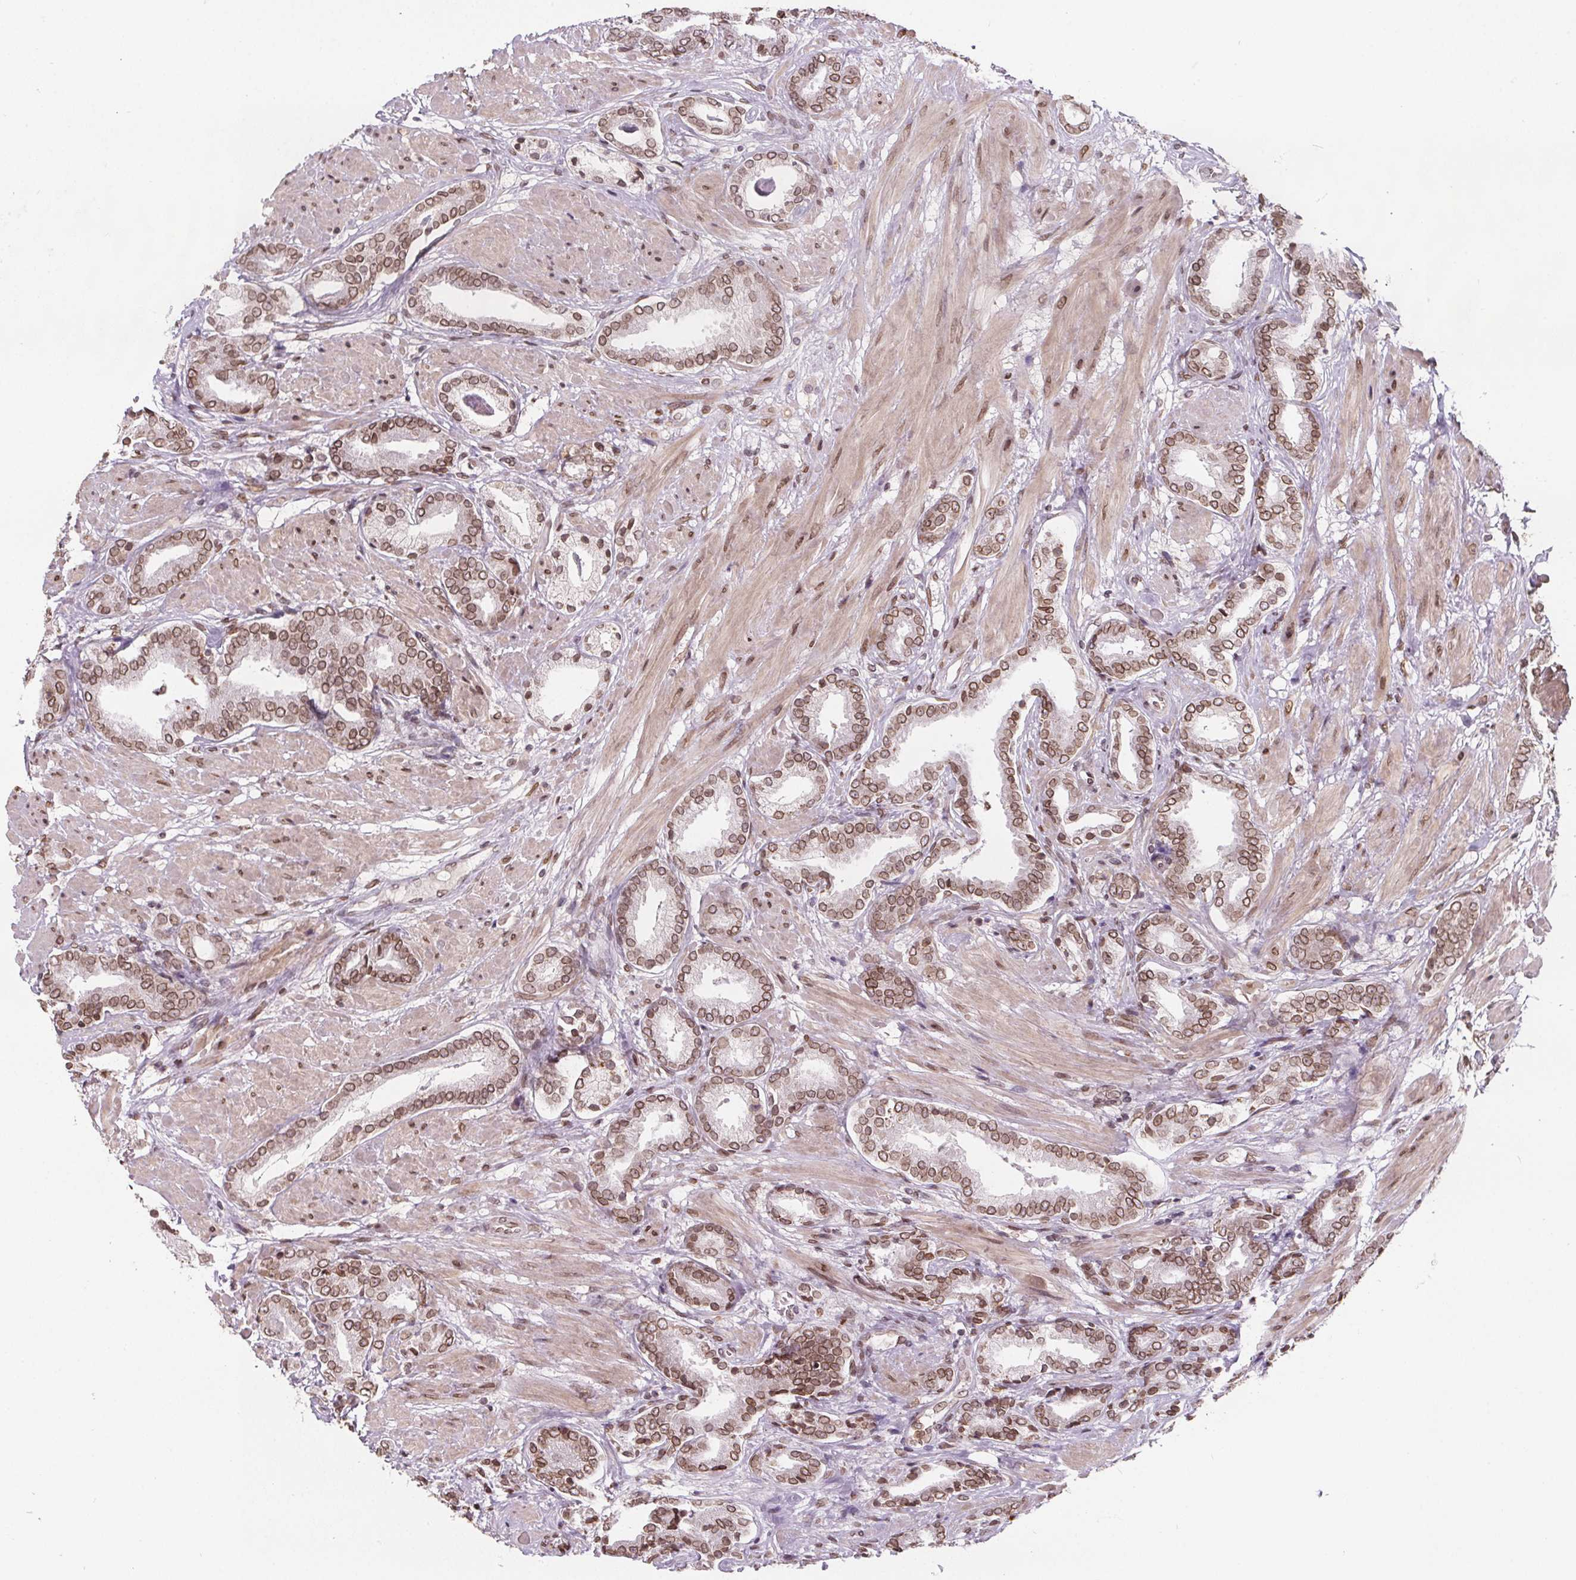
{"staining": {"intensity": "moderate", "quantity": ">75%", "location": "cytoplasmic/membranous,nuclear"}, "tissue": "prostate cancer", "cell_type": "Tumor cells", "image_type": "cancer", "snomed": [{"axis": "morphology", "description": "Adenocarcinoma, High grade"}, {"axis": "topography", "description": "Prostate"}], "caption": "Human high-grade adenocarcinoma (prostate) stained with a protein marker shows moderate staining in tumor cells.", "gene": "TTC39C", "patient": {"sex": "male", "age": 56}}